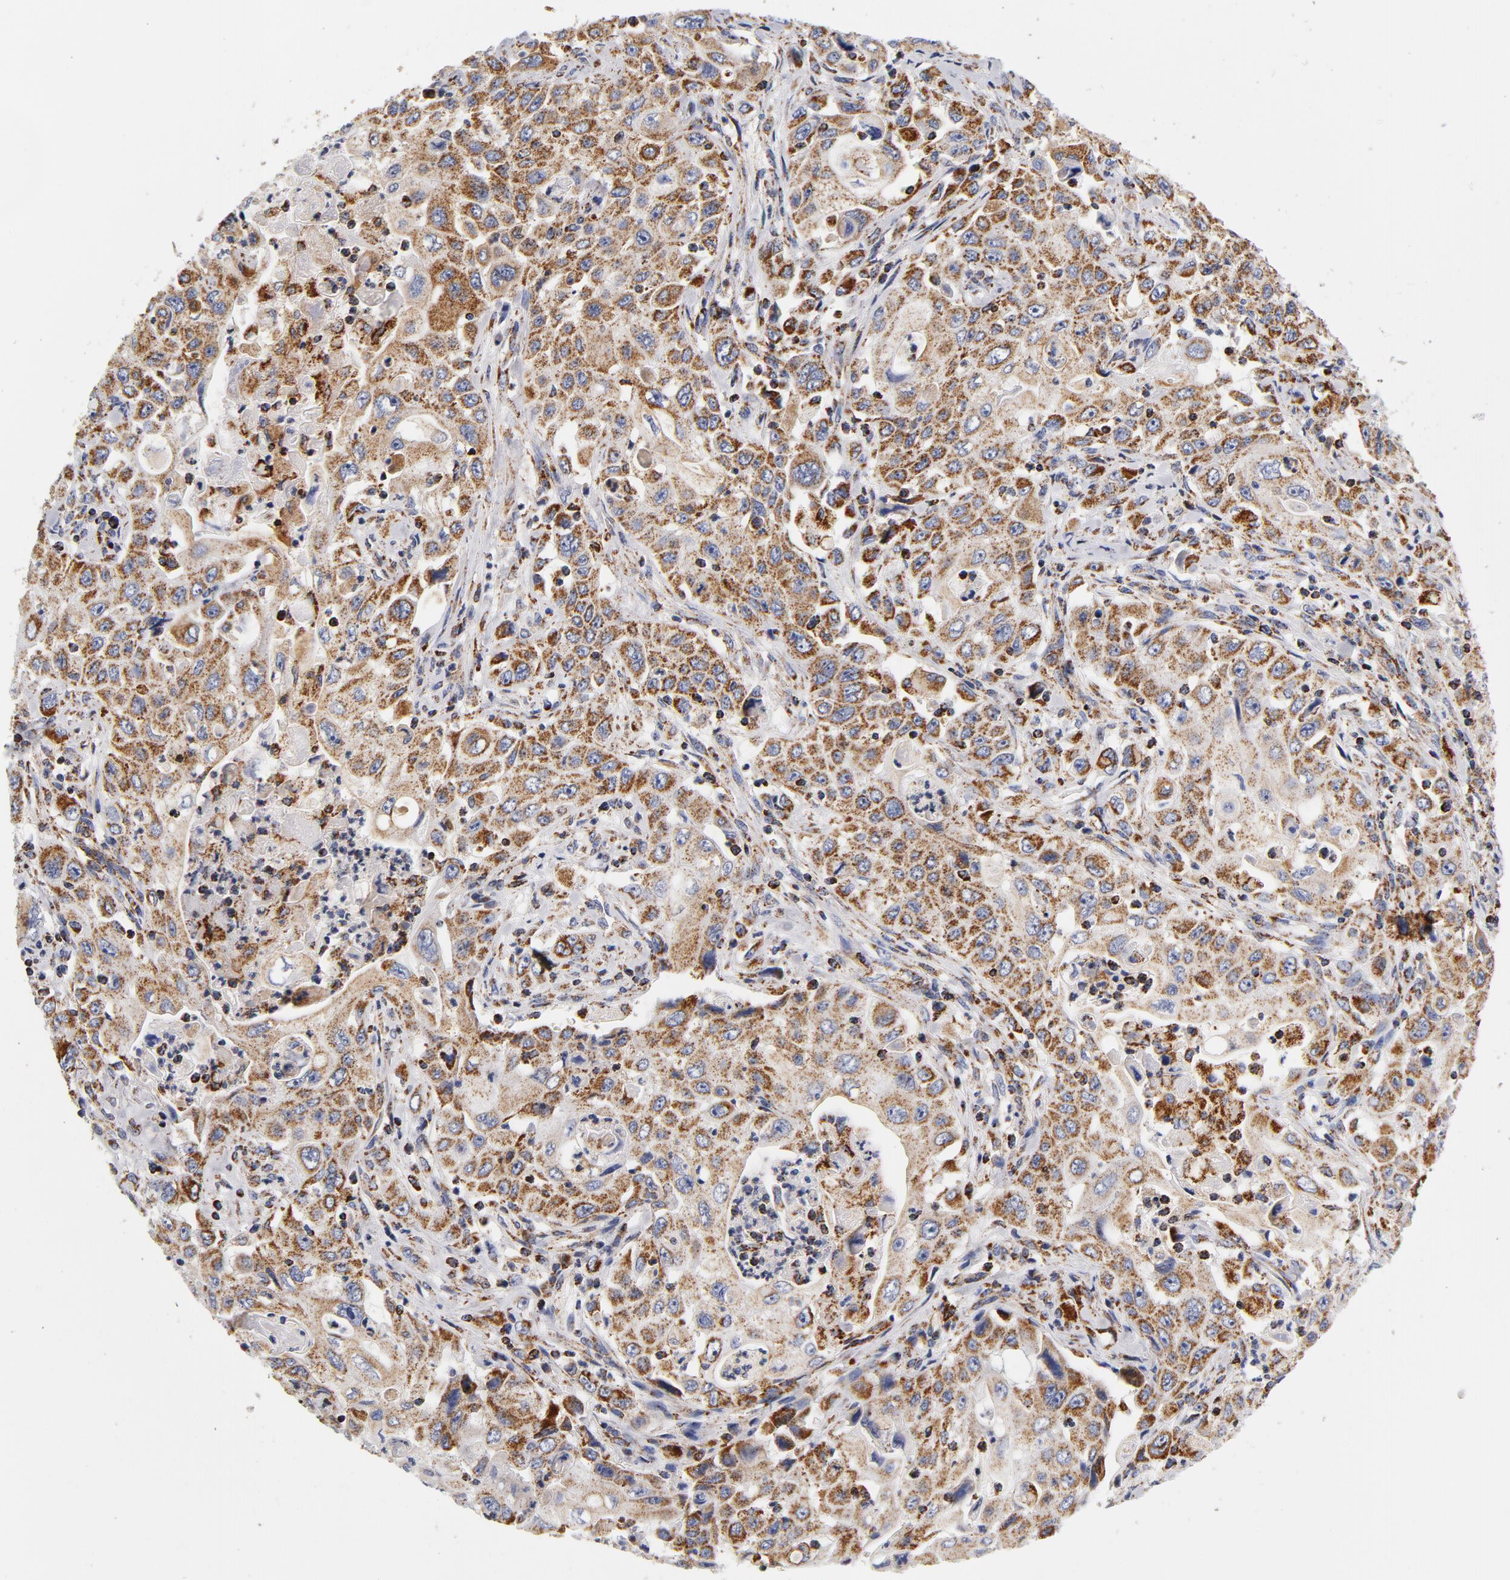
{"staining": {"intensity": "moderate", "quantity": ">75%", "location": "cytoplasmic/membranous"}, "tissue": "pancreatic cancer", "cell_type": "Tumor cells", "image_type": "cancer", "snomed": [{"axis": "morphology", "description": "Adenocarcinoma, NOS"}, {"axis": "topography", "description": "Pancreas"}], "caption": "The histopathology image displays staining of pancreatic cancer (adenocarcinoma), revealing moderate cytoplasmic/membranous protein staining (brown color) within tumor cells.", "gene": "ECHS1", "patient": {"sex": "male", "age": 70}}